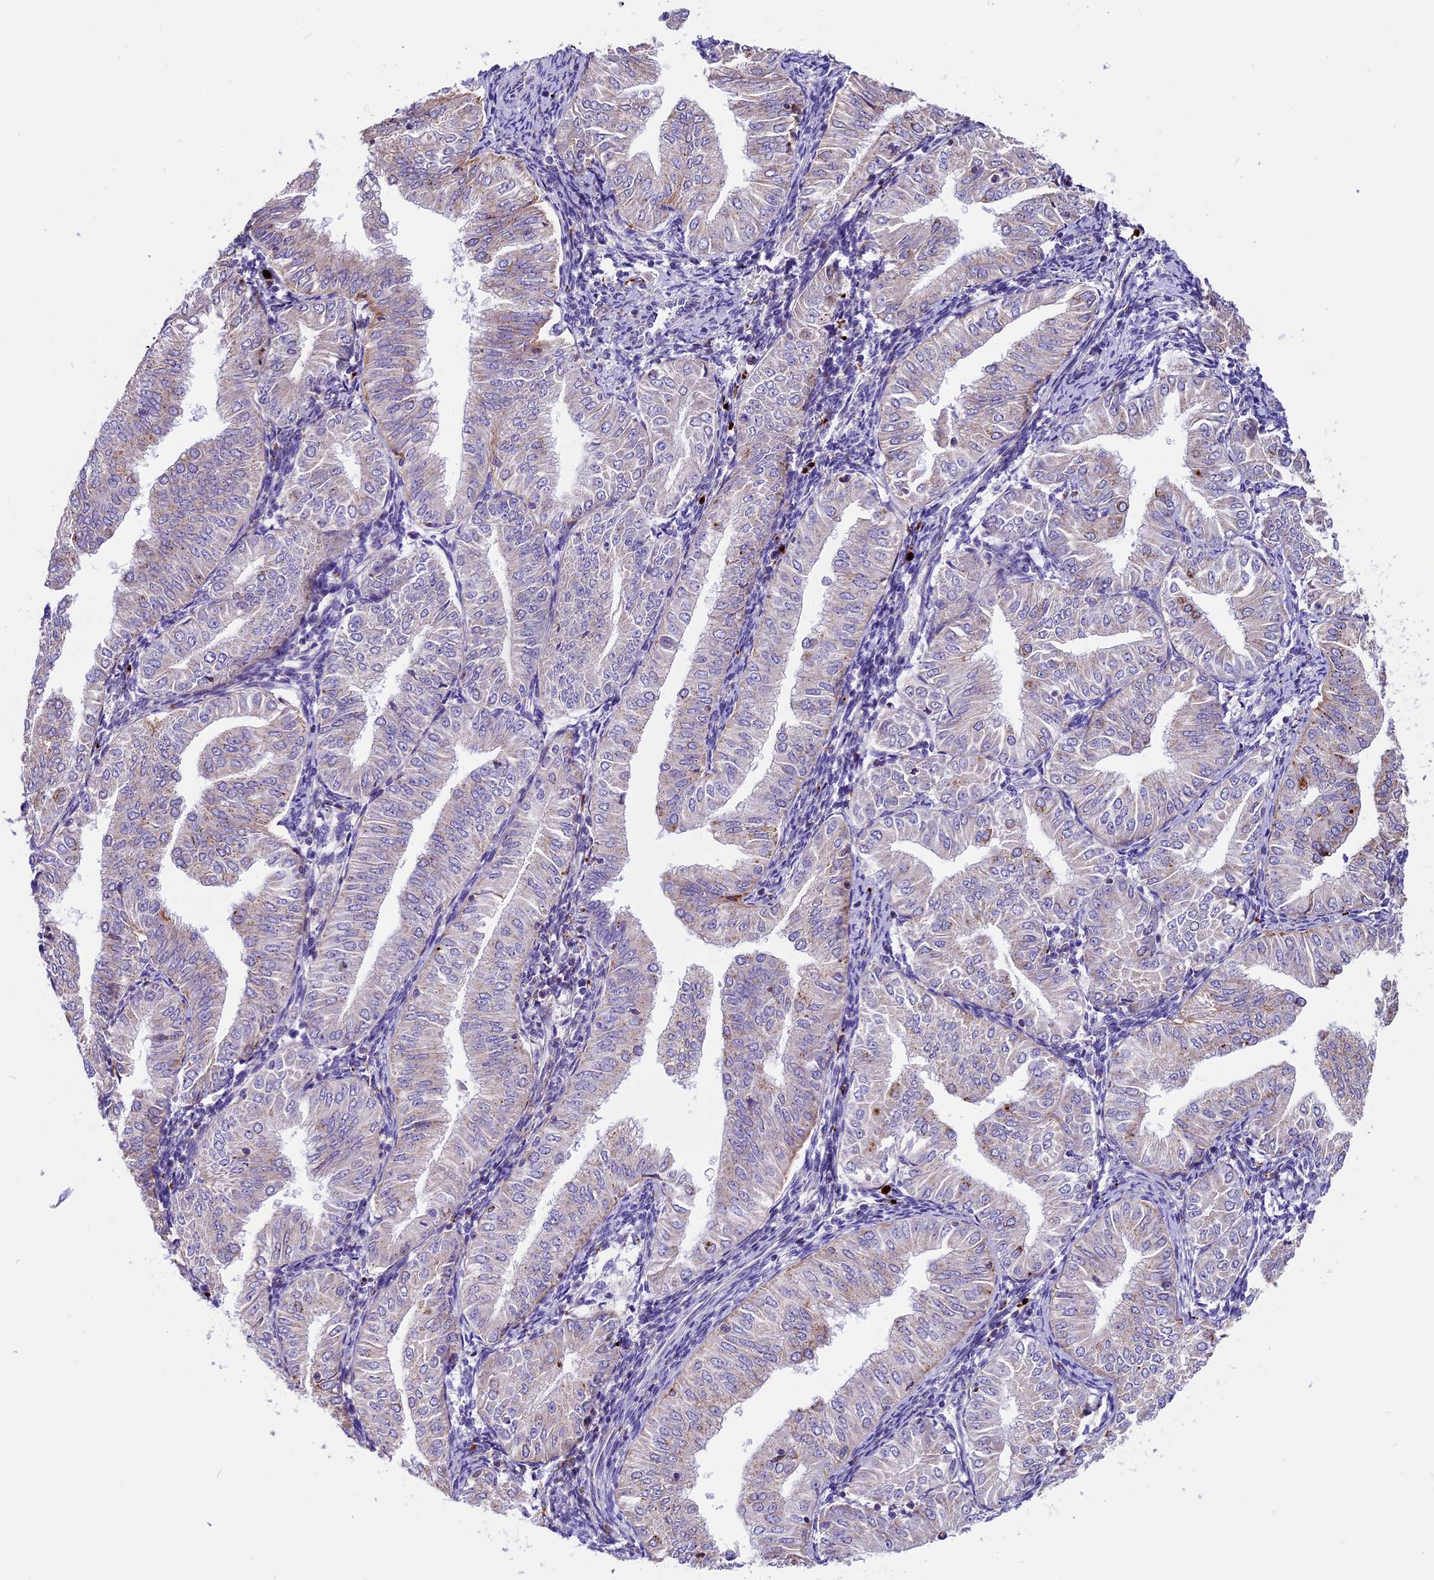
{"staining": {"intensity": "weak", "quantity": "<25%", "location": "cytoplasmic/membranous"}, "tissue": "endometrial cancer", "cell_type": "Tumor cells", "image_type": "cancer", "snomed": [{"axis": "morphology", "description": "Normal tissue, NOS"}, {"axis": "morphology", "description": "Adenocarcinoma, NOS"}, {"axis": "topography", "description": "Endometrium"}], "caption": "Immunohistochemistry (IHC) micrograph of human endometrial cancer stained for a protein (brown), which exhibits no expression in tumor cells.", "gene": "THRSP", "patient": {"sex": "female", "age": 53}}